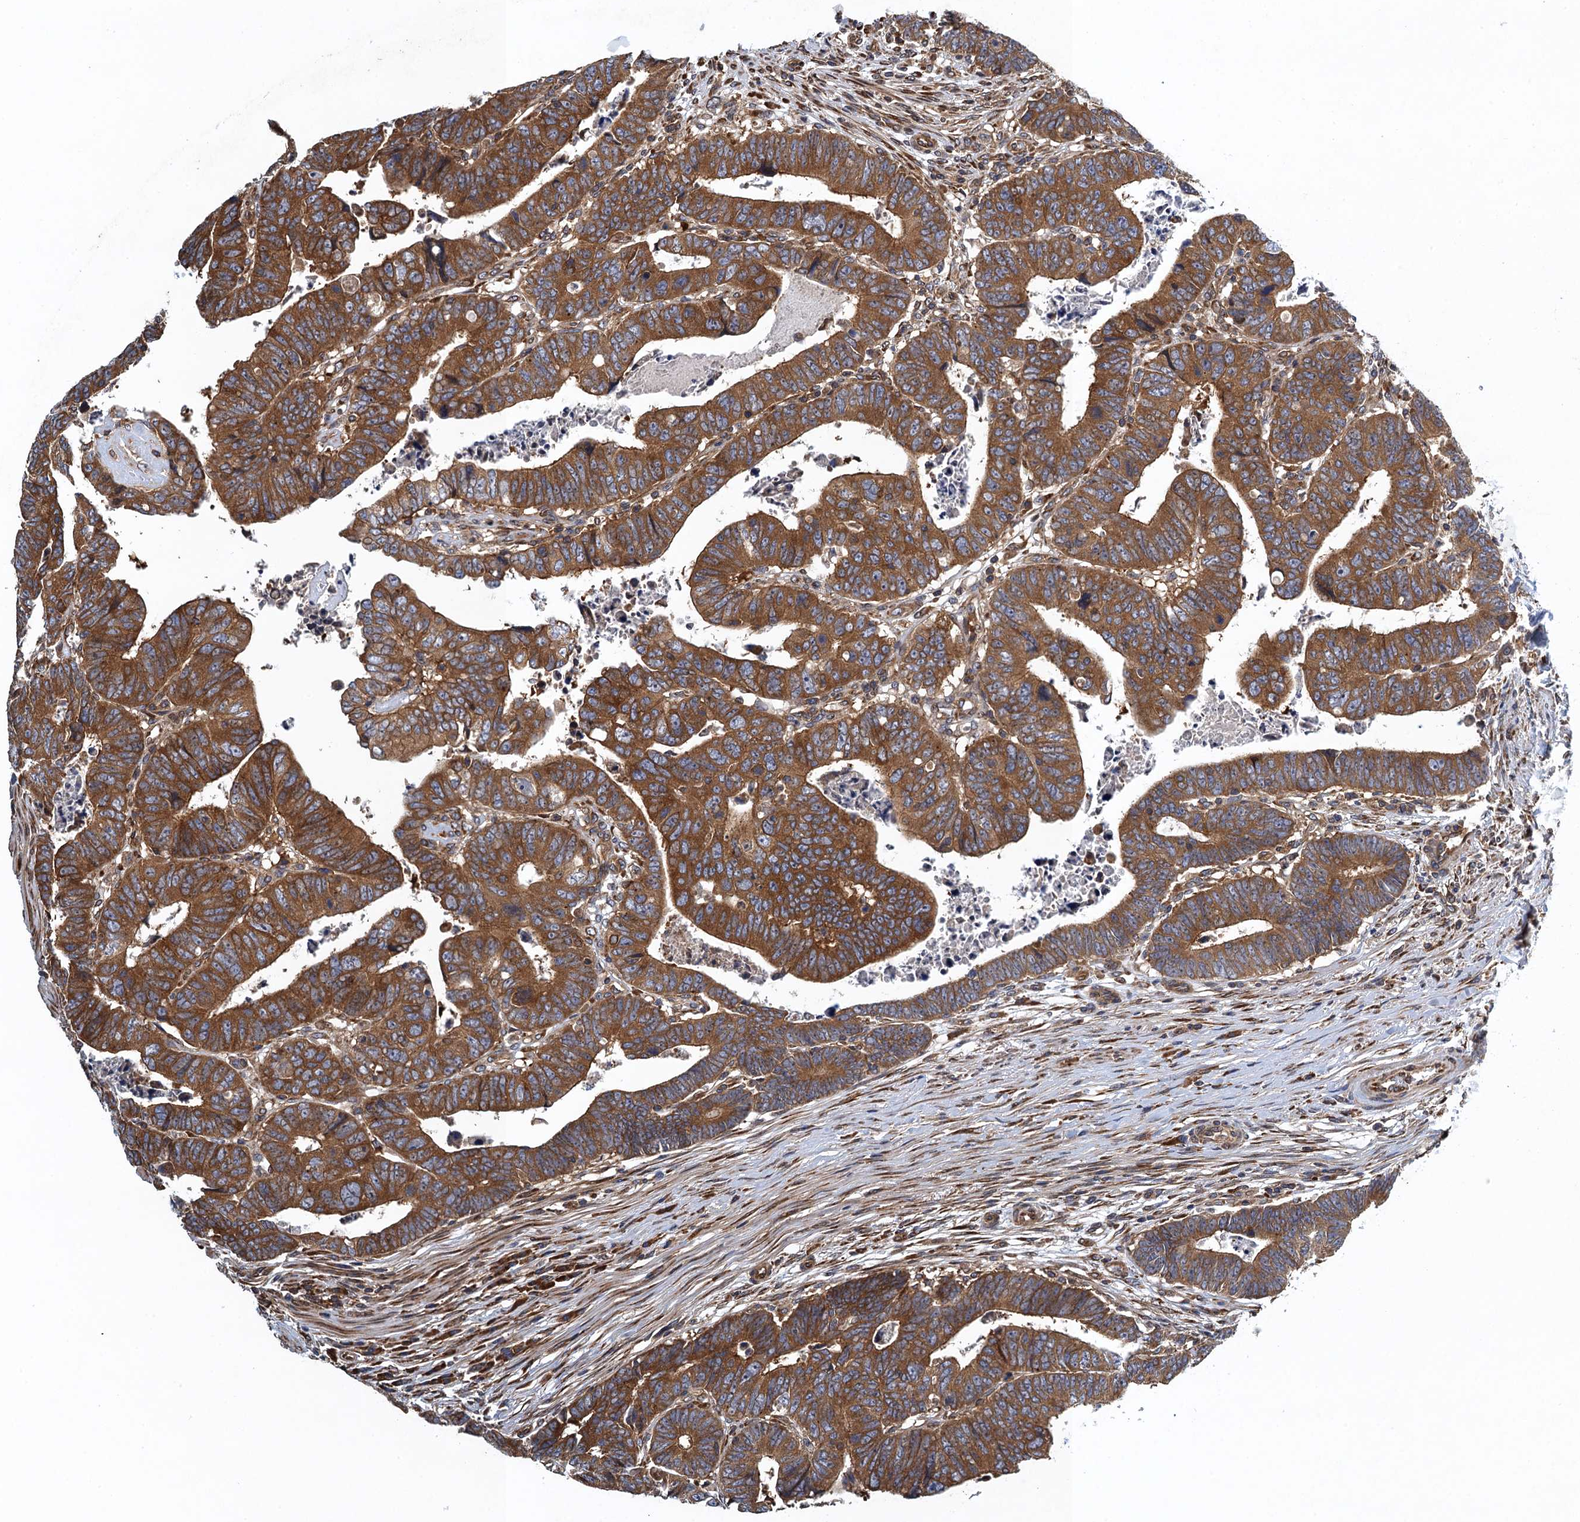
{"staining": {"intensity": "strong", "quantity": ">75%", "location": "cytoplasmic/membranous"}, "tissue": "colorectal cancer", "cell_type": "Tumor cells", "image_type": "cancer", "snomed": [{"axis": "morphology", "description": "Normal tissue, NOS"}, {"axis": "morphology", "description": "Adenocarcinoma, NOS"}, {"axis": "topography", "description": "Rectum"}], "caption": "The micrograph exhibits a brown stain indicating the presence of a protein in the cytoplasmic/membranous of tumor cells in colorectal cancer (adenocarcinoma). (IHC, brightfield microscopy, high magnification).", "gene": "MDM1", "patient": {"sex": "female", "age": 65}}